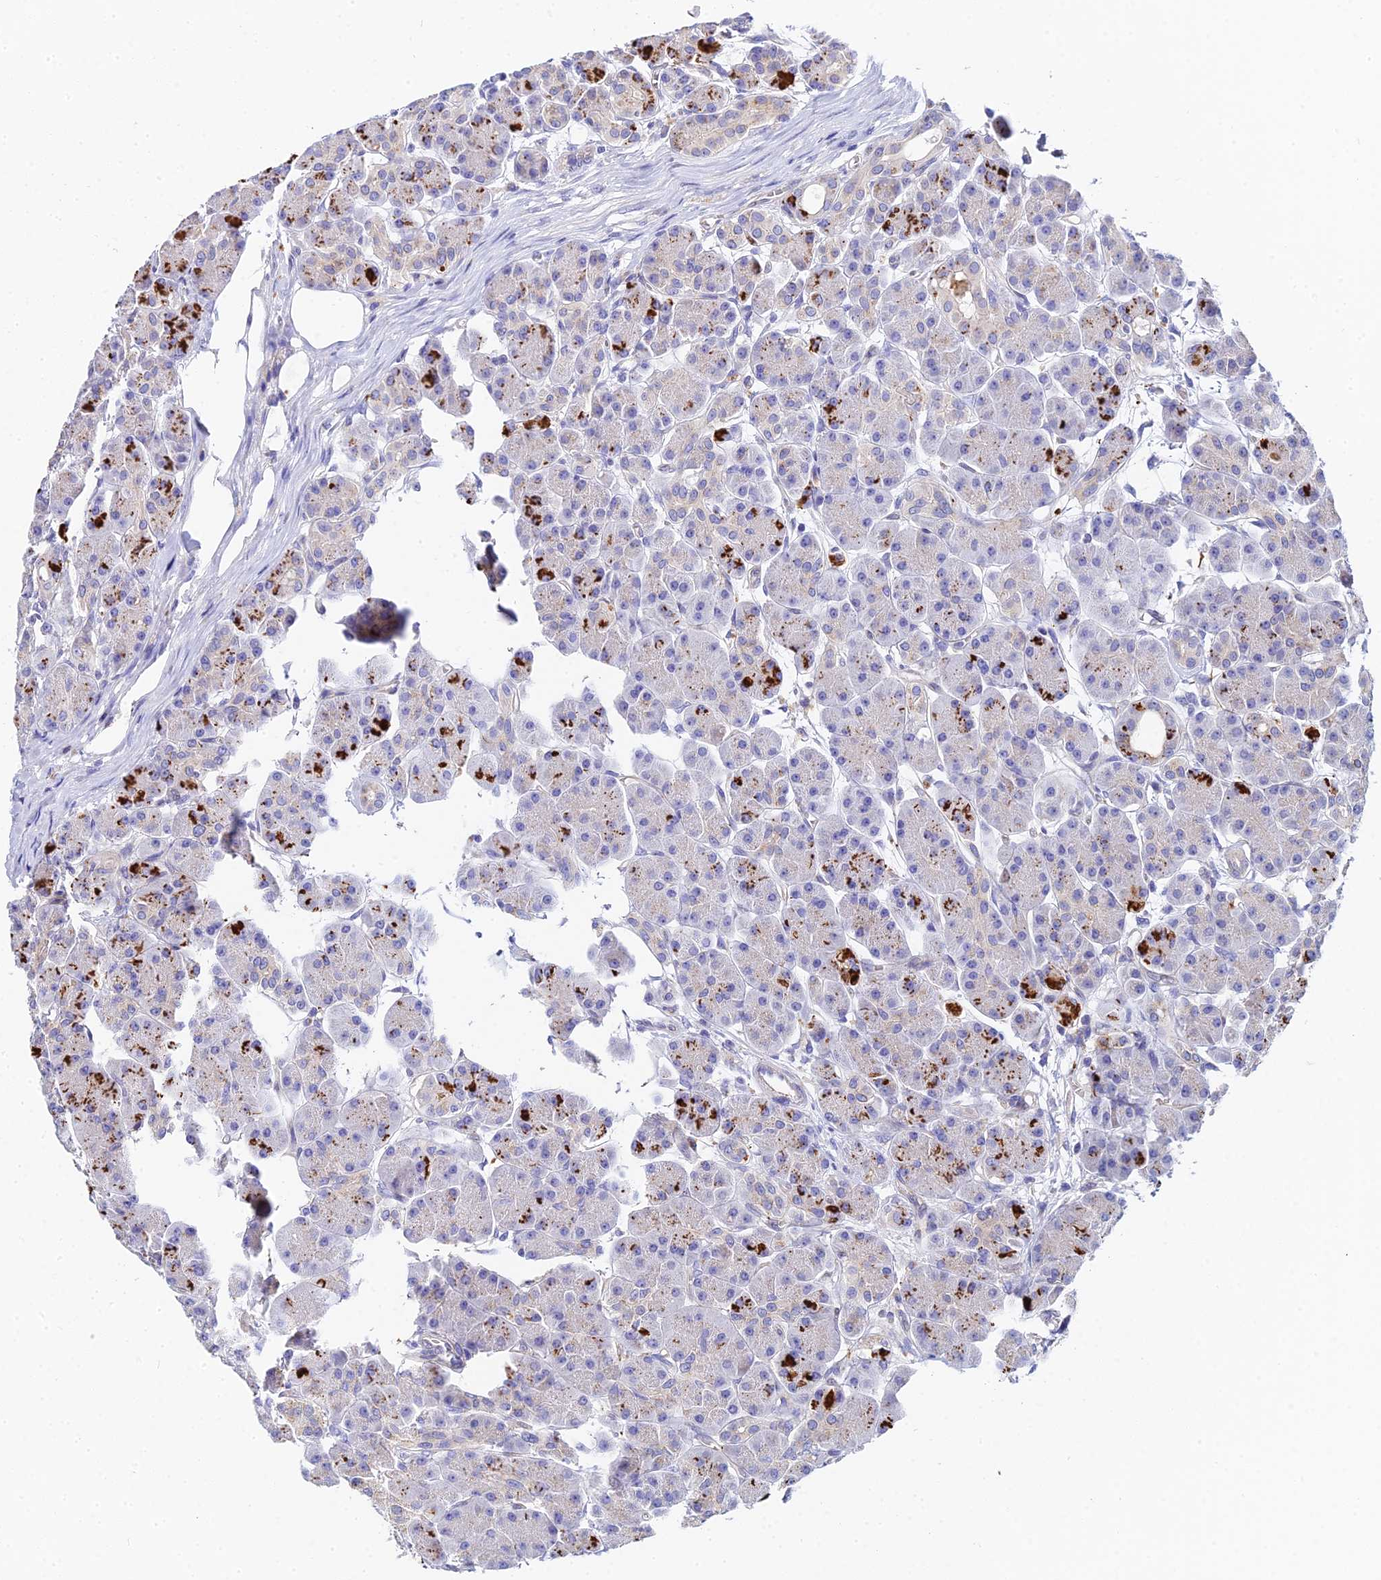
{"staining": {"intensity": "strong", "quantity": "<25%", "location": "cytoplasmic/membranous"}, "tissue": "pancreas", "cell_type": "Exocrine glandular cells", "image_type": "normal", "snomed": [{"axis": "morphology", "description": "Normal tissue, NOS"}, {"axis": "topography", "description": "Pancreas"}], "caption": "A high-resolution image shows IHC staining of normal pancreas, which demonstrates strong cytoplasmic/membranous positivity in approximately <25% of exocrine glandular cells. (DAB IHC, brown staining for protein, blue staining for nuclei).", "gene": "APOBEC3H", "patient": {"sex": "male", "age": 63}}